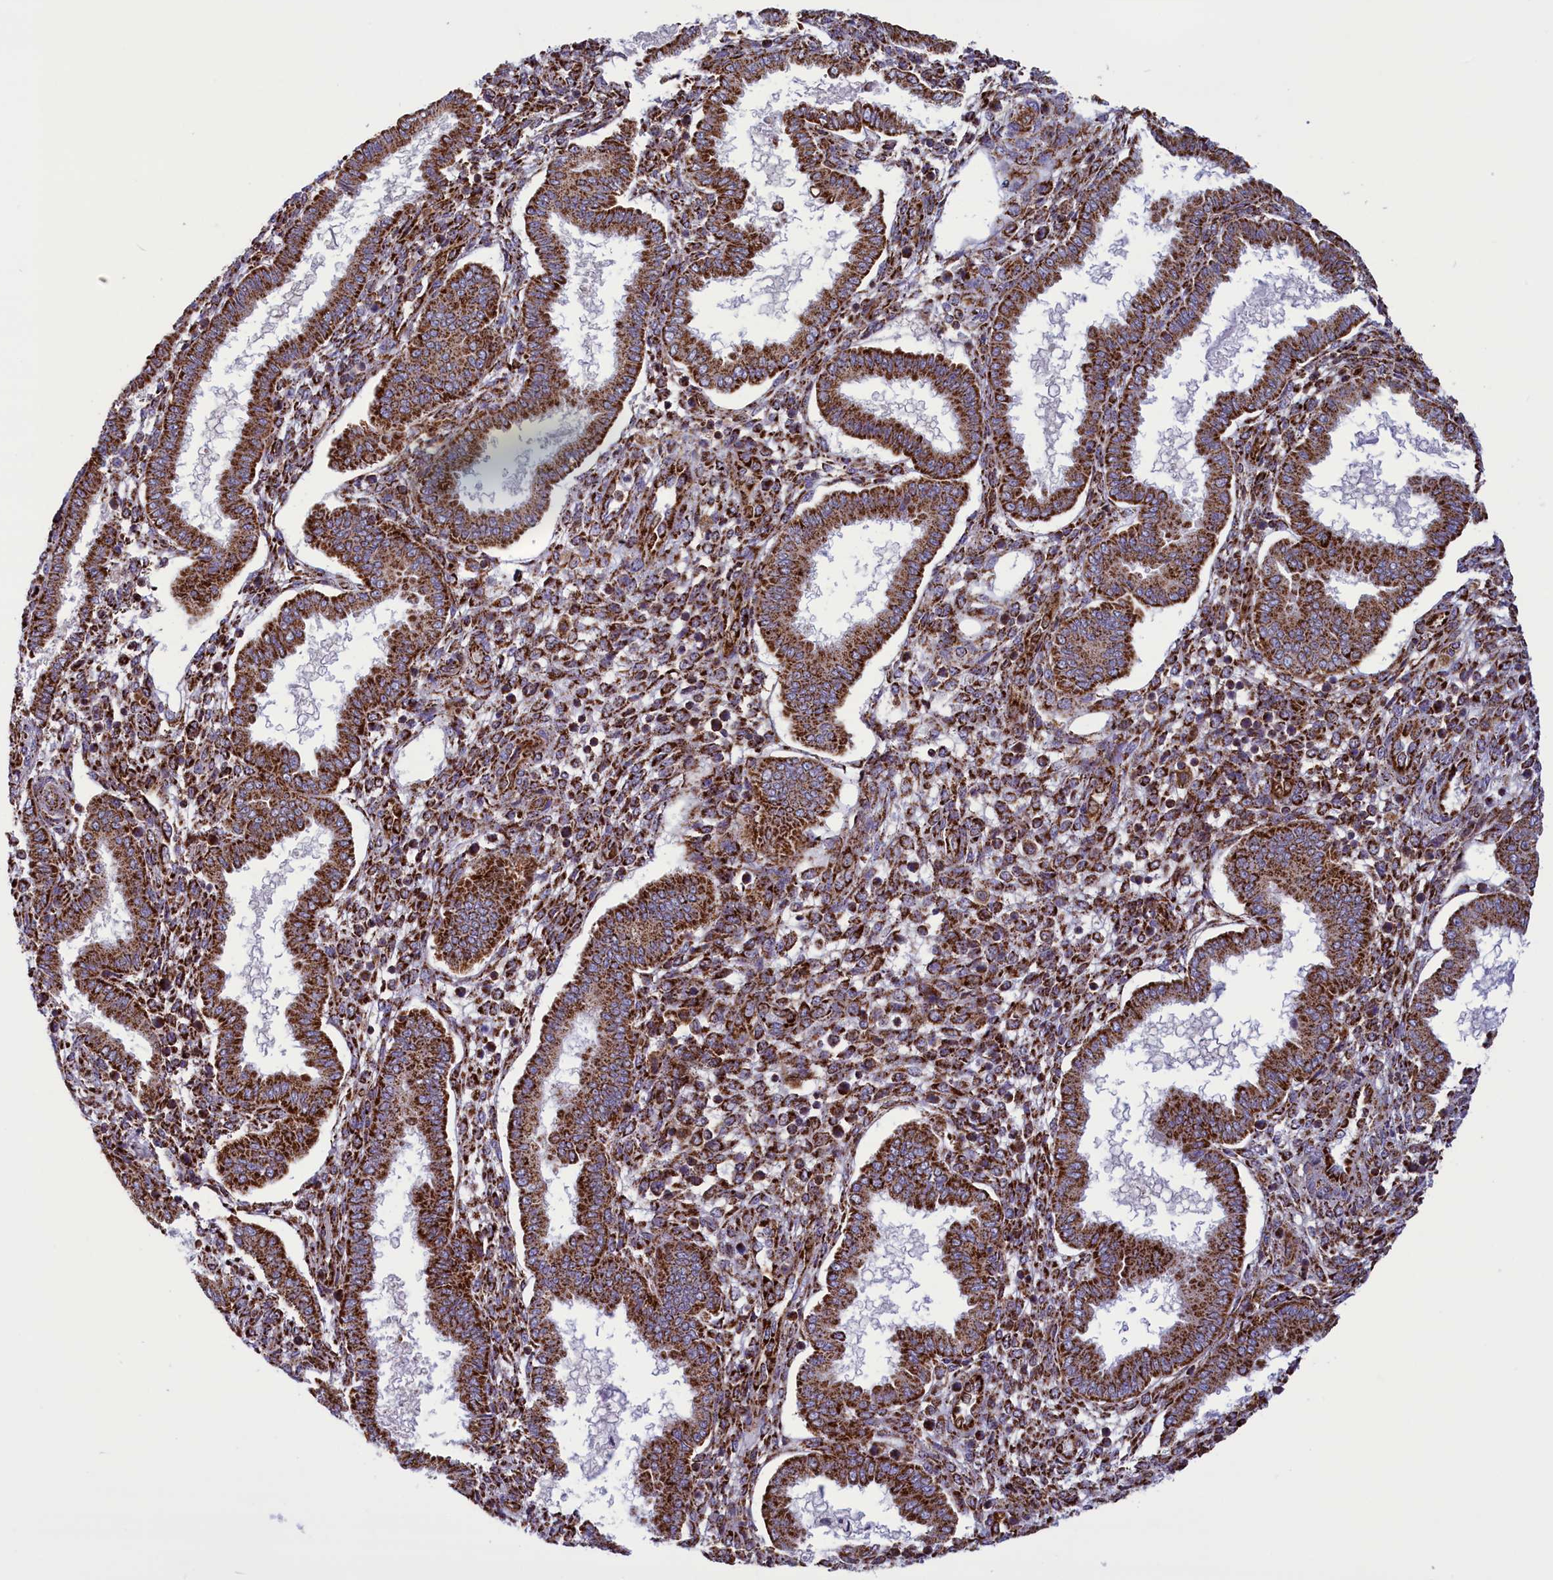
{"staining": {"intensity": "strong", "quantity": "25%-75%", "location": "cytoplasmic/membranous"}, "tissue": "endometrium", "cell_type": "Cells in endometrial stroma", "image_type": "normal", "snomed": [{"axis": "morphology", "description": "Normal tissue, NOS"}, {"axis": "topography", "description": "Endometrium"}], "caption": "This histopathology image shows normal endometrium stained with immunohistochemistry (IHC) to label a protein in brown. The cytoplasmic/membranous of cells in endometrial stroma show strong positivity for the protein. Nuclei are counter-stained blue.", "gene": "ISOC2", "patient": {"sex": "female", "age": 24}}